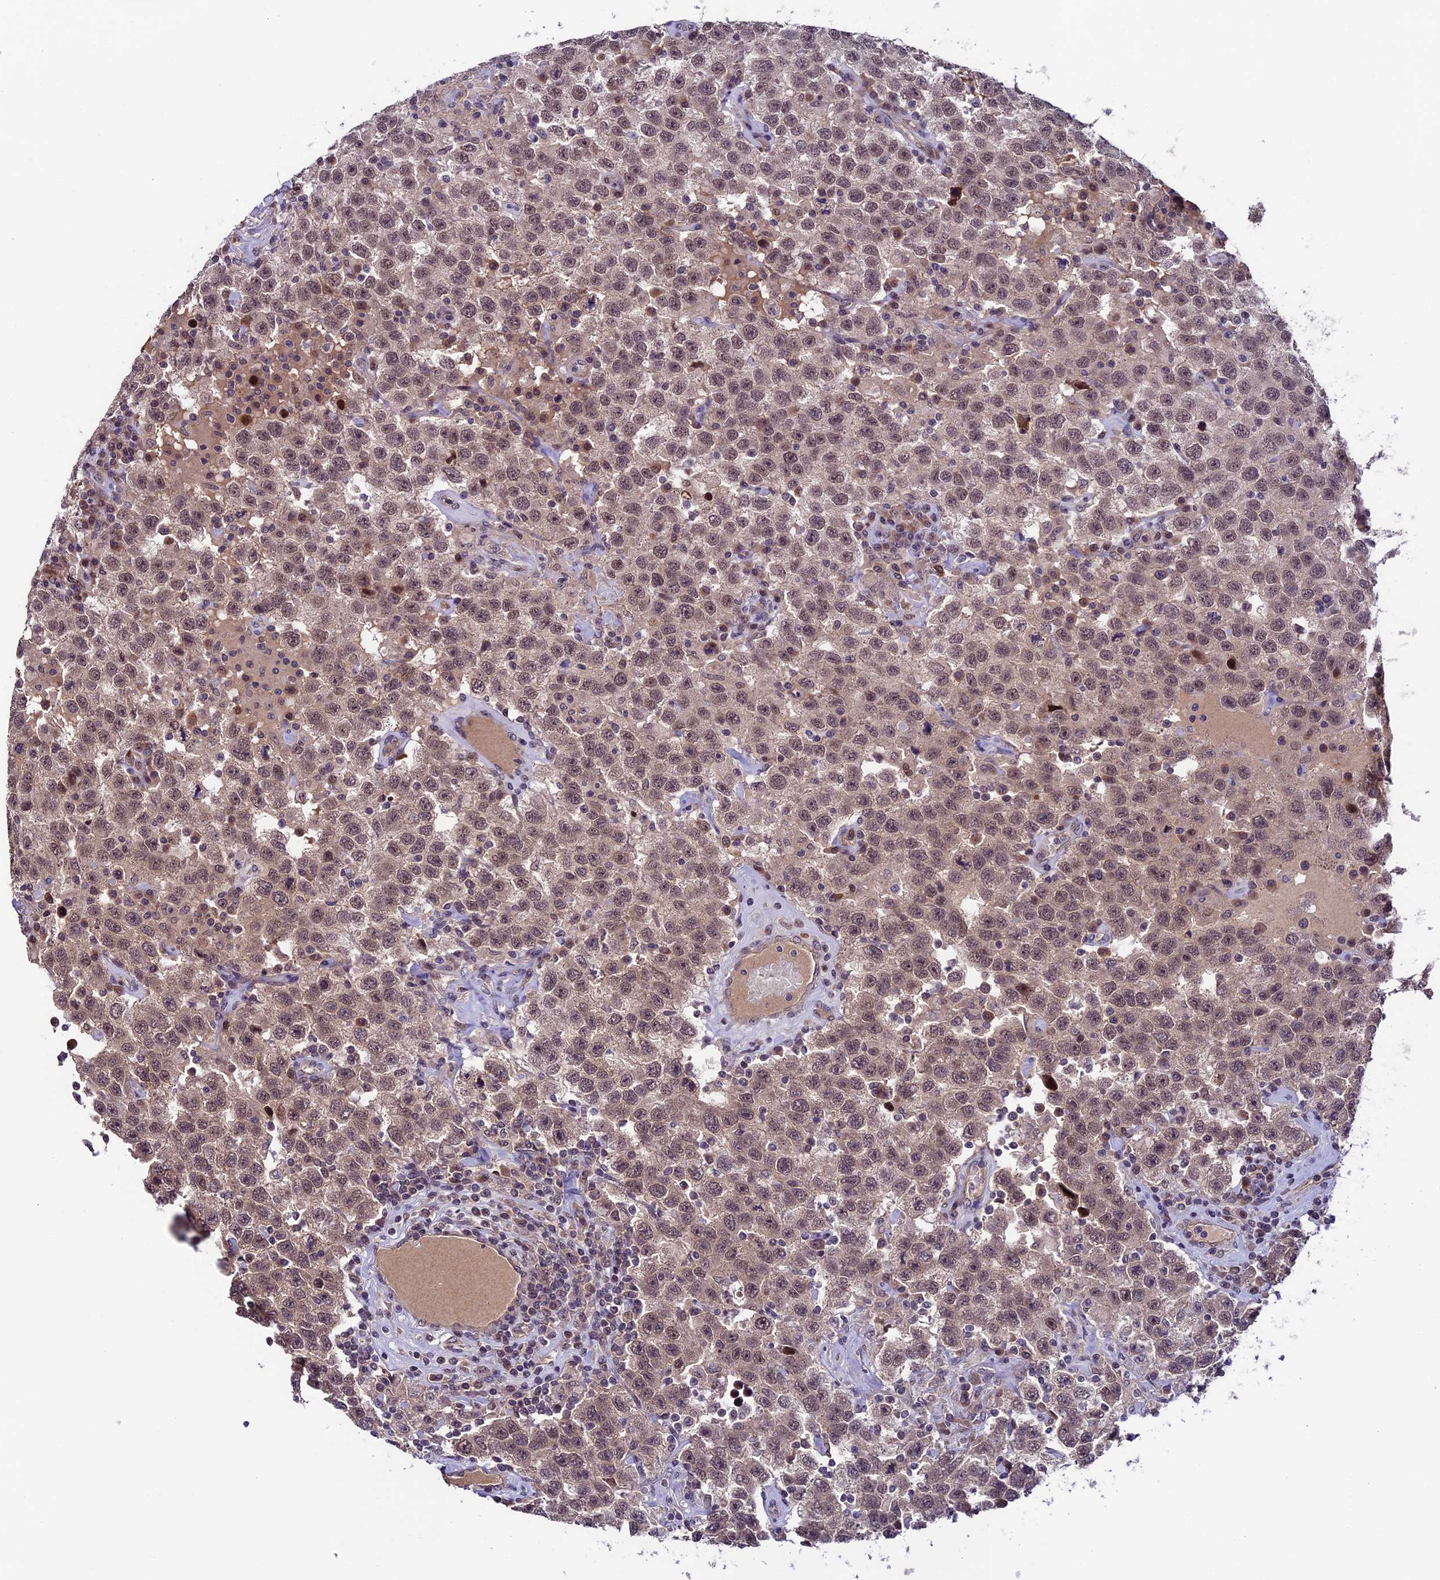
{"staining": {"intensity": "weak", "quantity": ">75%", "location": "cytoplasmic/membranous,nuclear"}, "tissue": "testis cancer", "cell_type": "Tumor cells", "image_type": "cancer", "snomed": [{"axis": "morphology", "description": "Seminoma, NOS"}, {"axis": "topography", "description": "Testis"}], "caption": "Human testis cancer (seminoma) stained for a protein (brown) shows weak cytoplasmic/membranous and nuclear positive positivity in about >75% of tumor cells.", "gene": "SIPA1L3", "patient": {"sex": "male", "age": 41}}